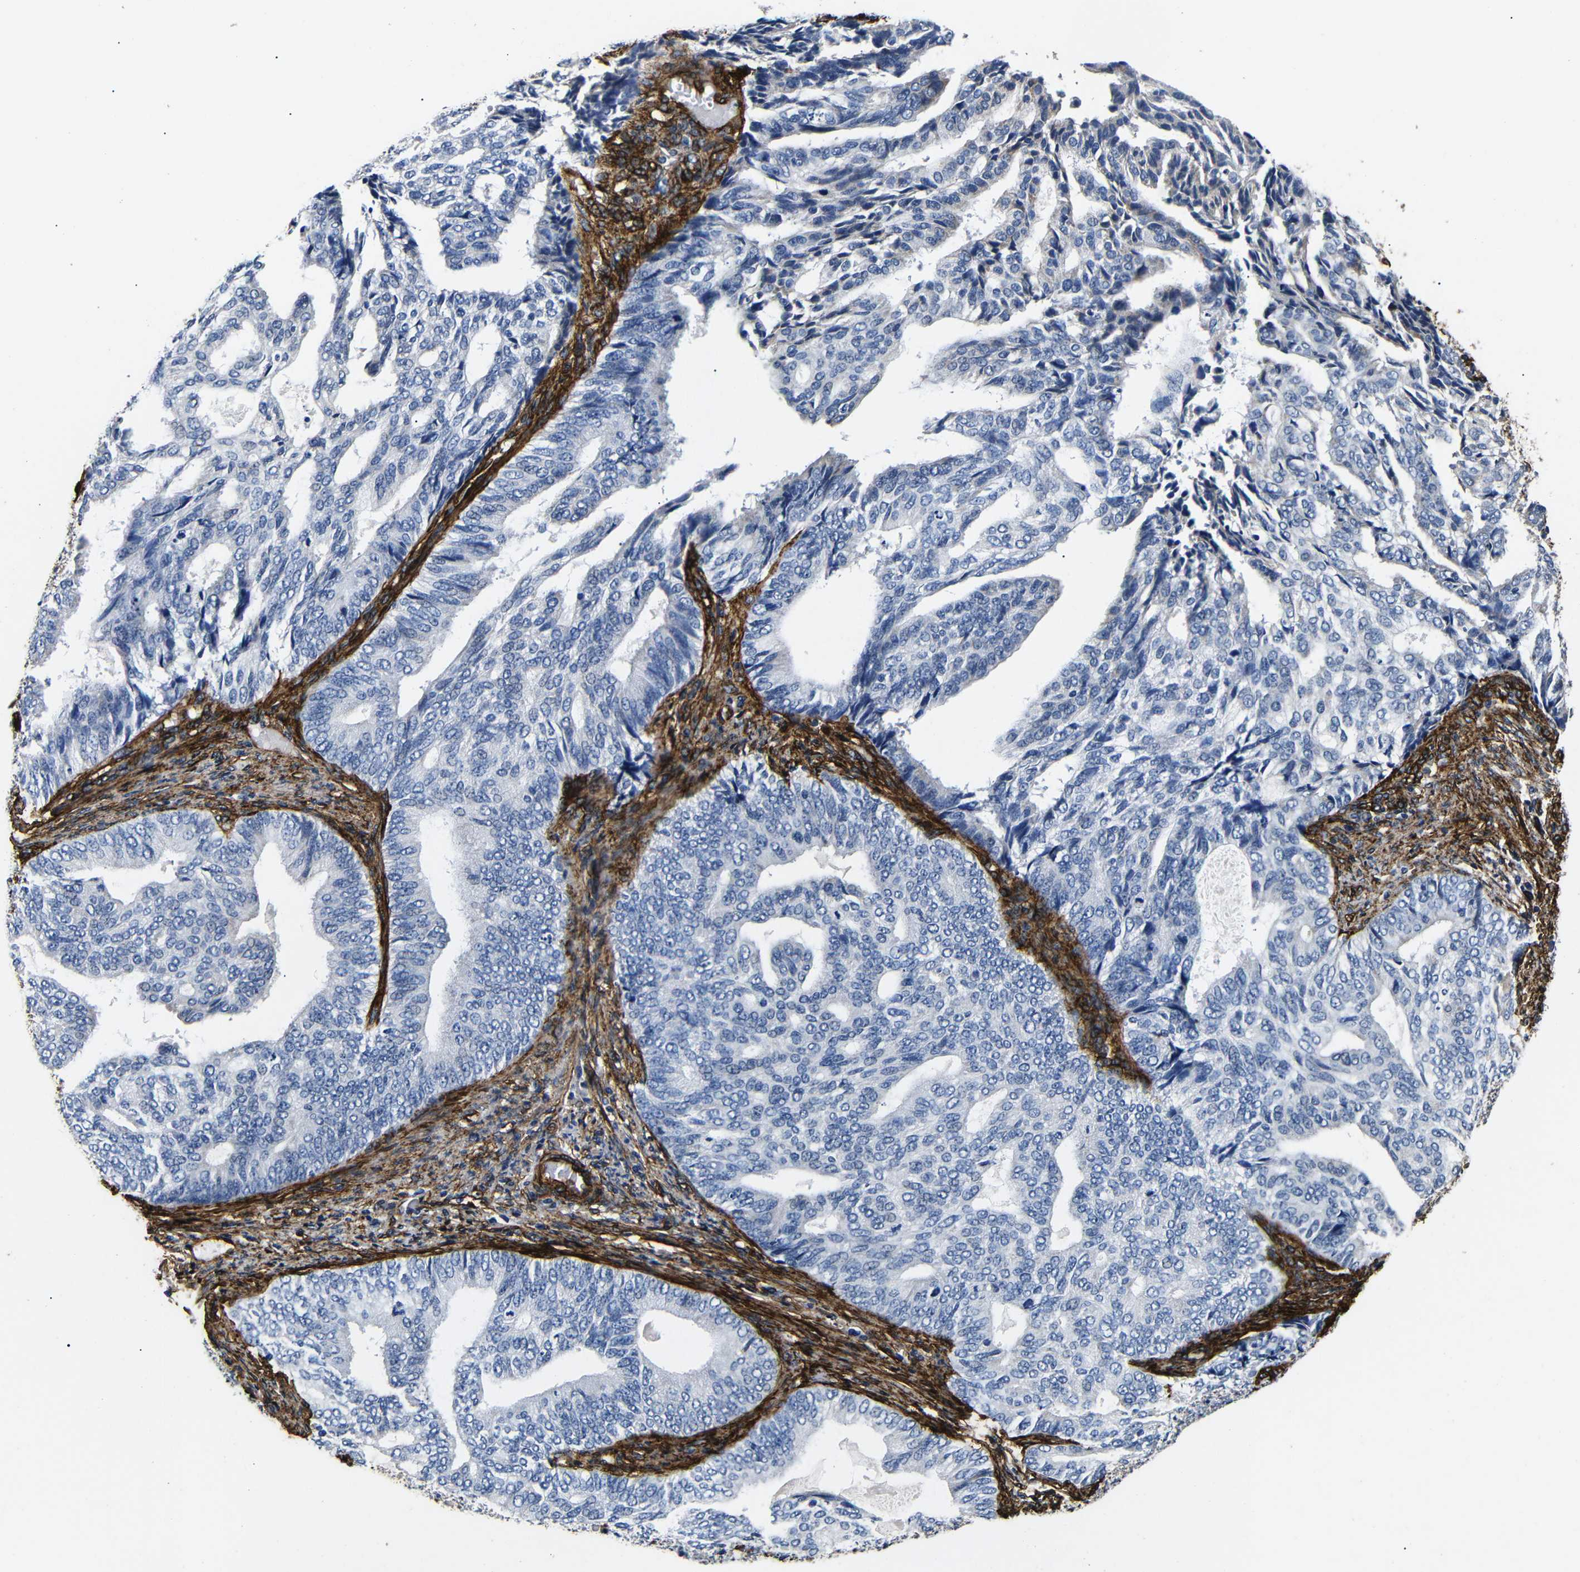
{"staining": {"intensity": "negative", "quantity": "none", "location": "none"}, "tissue": "endometrial cancer", "cell_type": "Tumor cells", "image_type": "cancer", "snomed": [{"axis": "morphology", "description": "Adenocarcinoma, NOS"}, {"axis": "topography", "description": "Endometrium"}], "caption": "This is an IHC photomicrograph of human endometrial cancer. There is no staining in tumor cells.", "gene": "CAV2", "patient": {"sex": "female", "age": 58}}